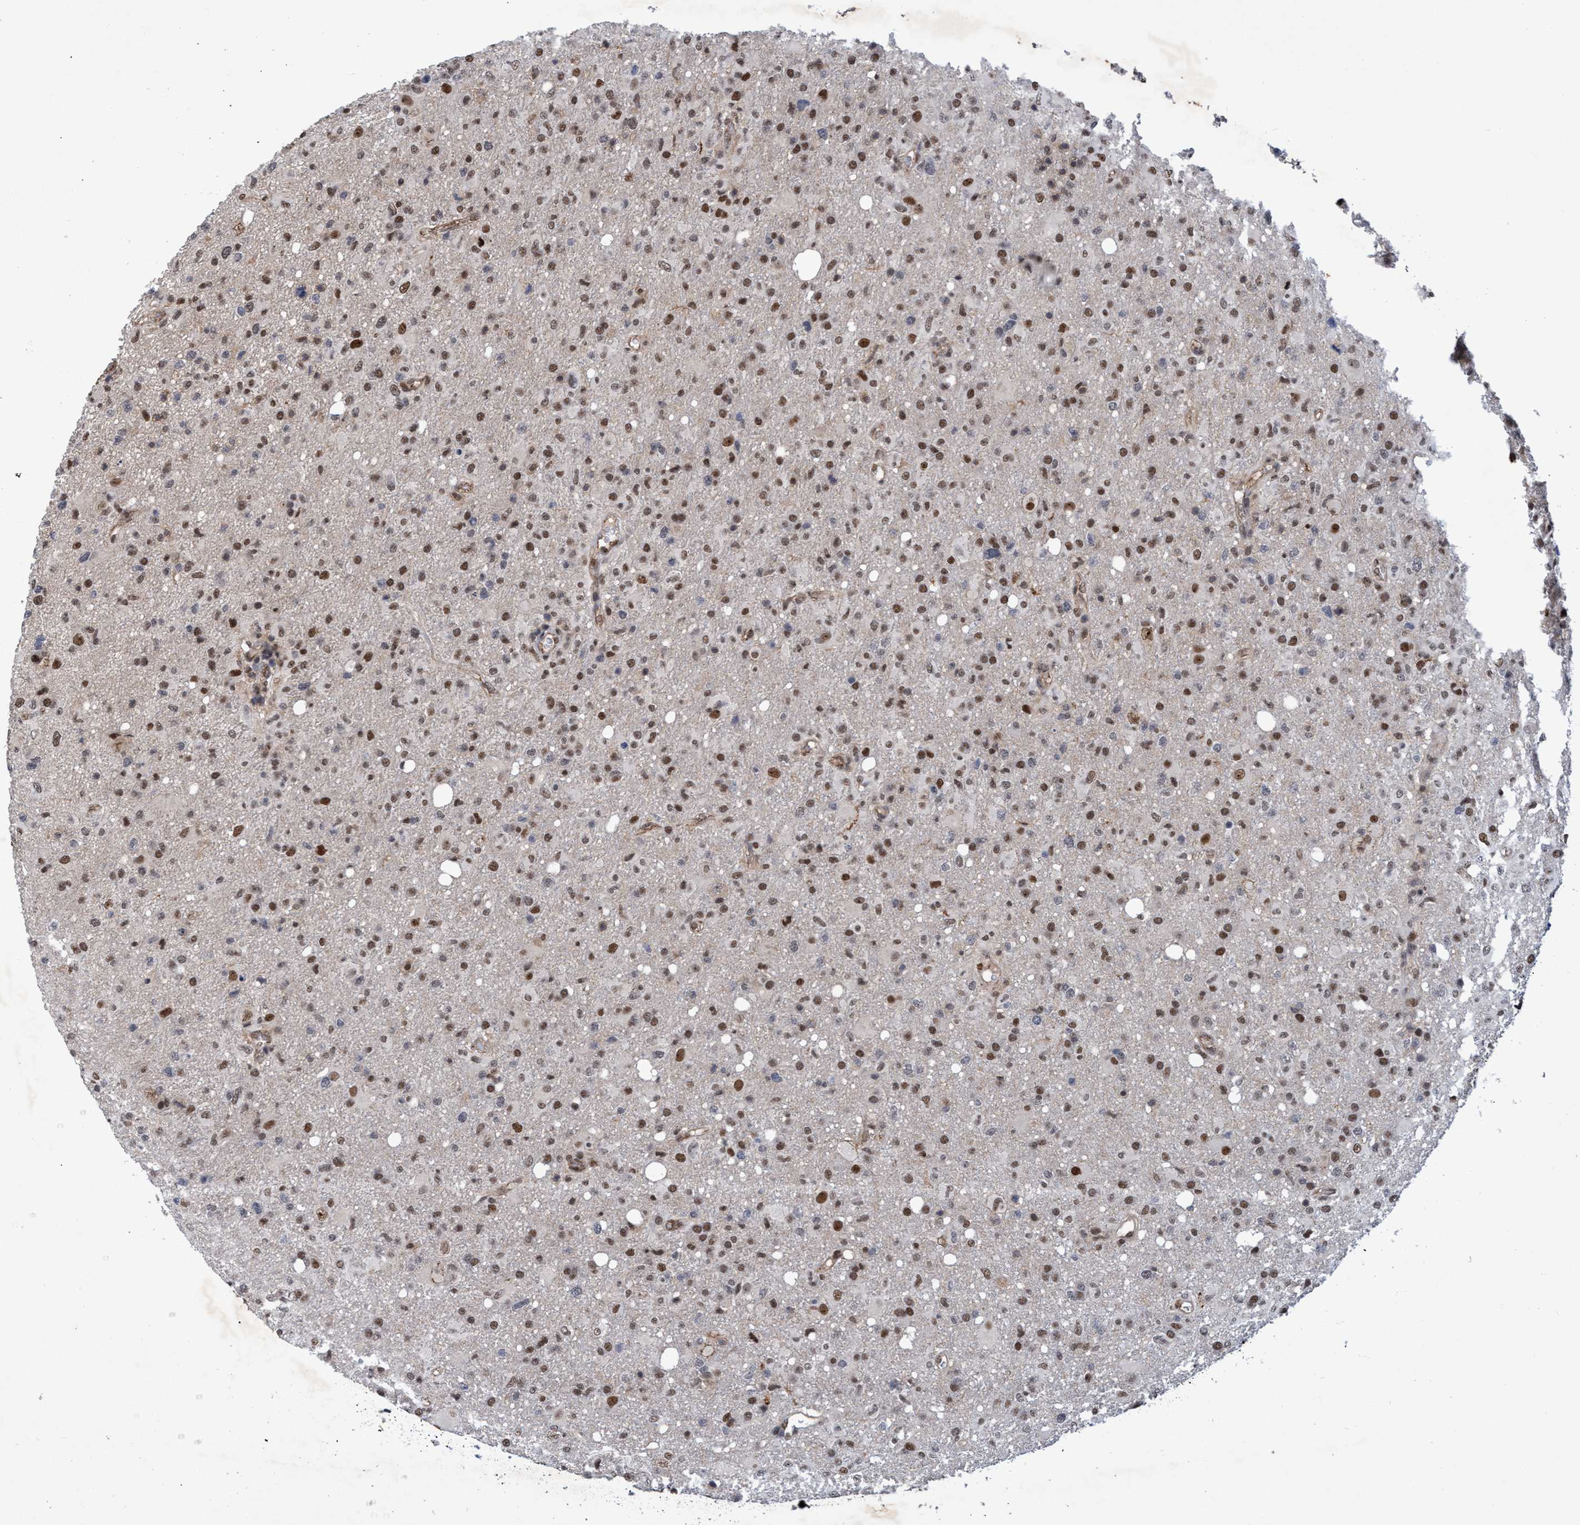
{"staining": {"intensity": "moderate", "quantity": ">75%", "location": "nuclear"}, "tissue": "glioma", "cell_type": "Tumor cells", "image_type": "cancer", "snomed": [{"axis": "morphology", "description": "Glioma, malignant, High grade"}, {"axis": "topography", "description": "Brain"}], "caption": "Immunohistochemical staining of human glioma demonstrates medium levels of moderate nuclear expression in about >75% of tumor cells.", "gene": "GTF2F1", "patient": {"sex": "female", "age": 57}}